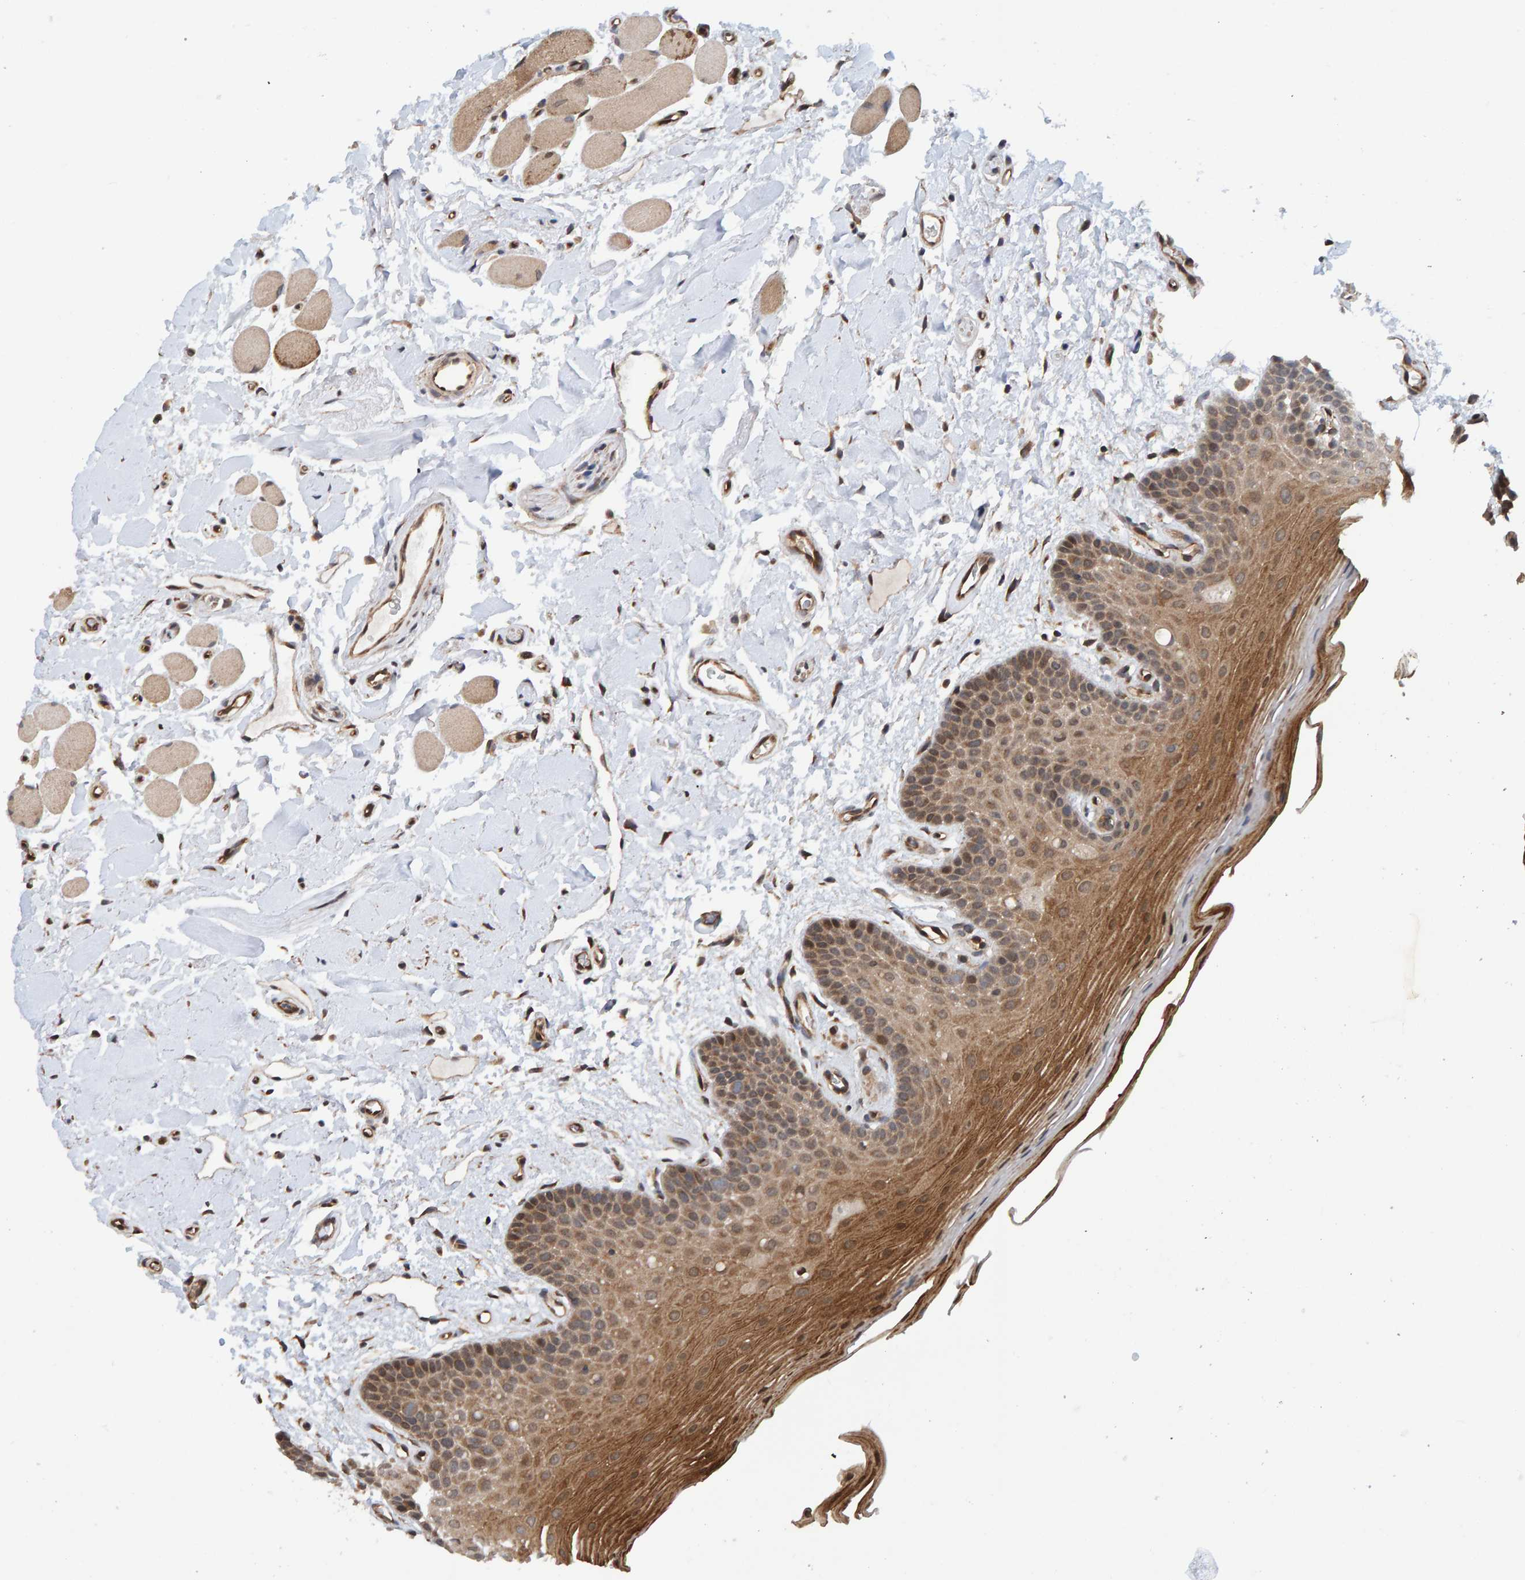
{"staining": {"intensity": "moderate", "quantity": ">75%", "location": "cytoplasmic/membranous"}, "tissue": "oral mucosa", "cell_type": "Squamous epithelial cells", "image_type": "normal", "snomed": [{"axis": "morphology", "description": "Normal tissue, NOS"}, {"axis": "topography", "description": "Oral tissue"}], "caption": "About >75% of squamous epithelial cells in benign oral mucosa demonstrate moderate cytoplasmic/membranous protein positivity as visualized by brown immunohistochemical staining.", "gene": "SCRN2", "patient": {"sex": "male", "age": 62}}